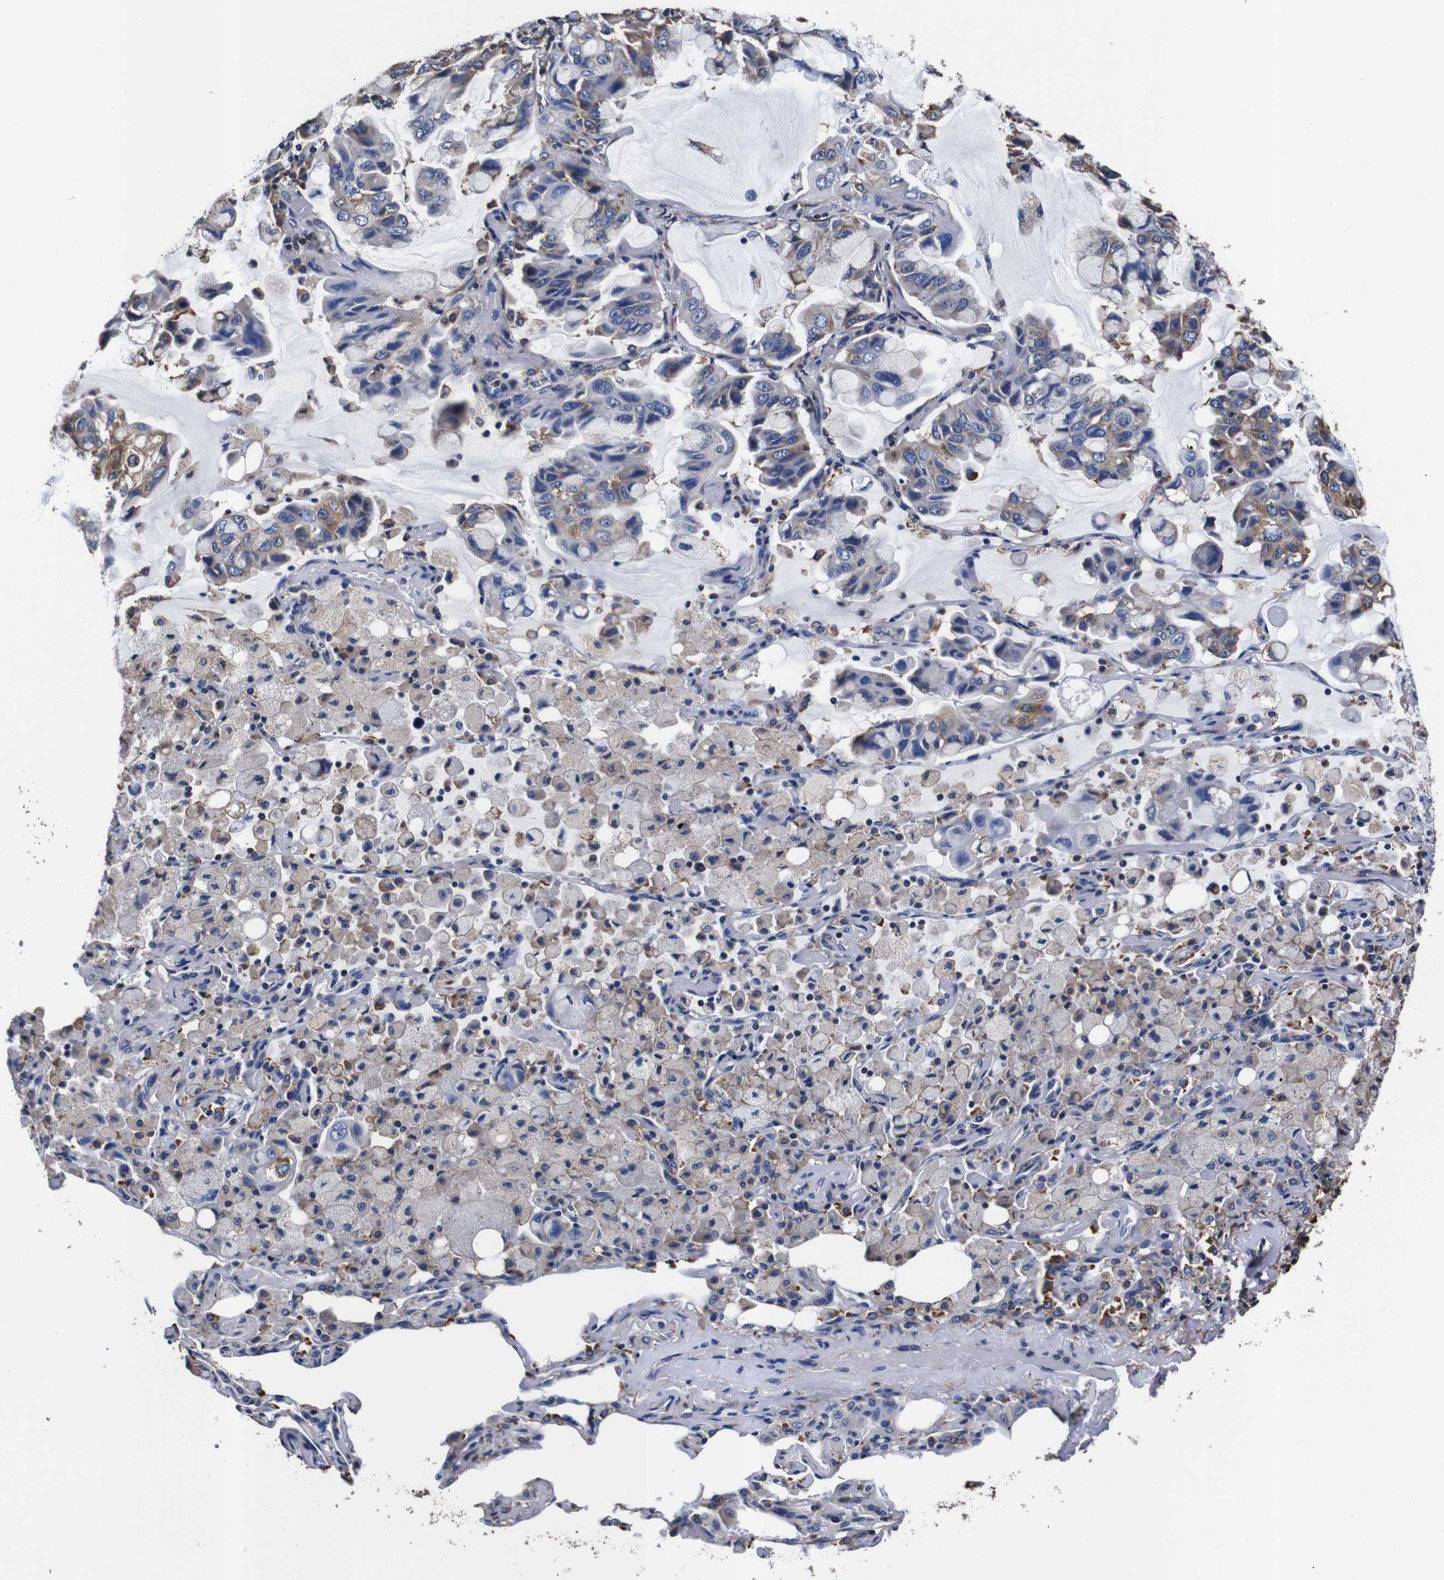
{"staining": {"intensity": "moderate", "quantity": "25%-75%", "location": "cytoplasmic/membranous"}, "tissue": "lung cancer", "cell_type": "Tumor cells", "image_type": "cancer", "snomed": [{"axis": "morphology", "description": "Adenocarcinoma, NOS"}, {"axis": "topography", "description": "Lung"}], "caption": "The photomicrograph reveals immunohistochemical staining of lung adenocarcinoma. There is moderate cytoplasmic/membranous positivity is appreciated in approximately 25%-75% of tumor cells.", "gene": "PPIB", "patient": {"sex": "male", "age": 64}}